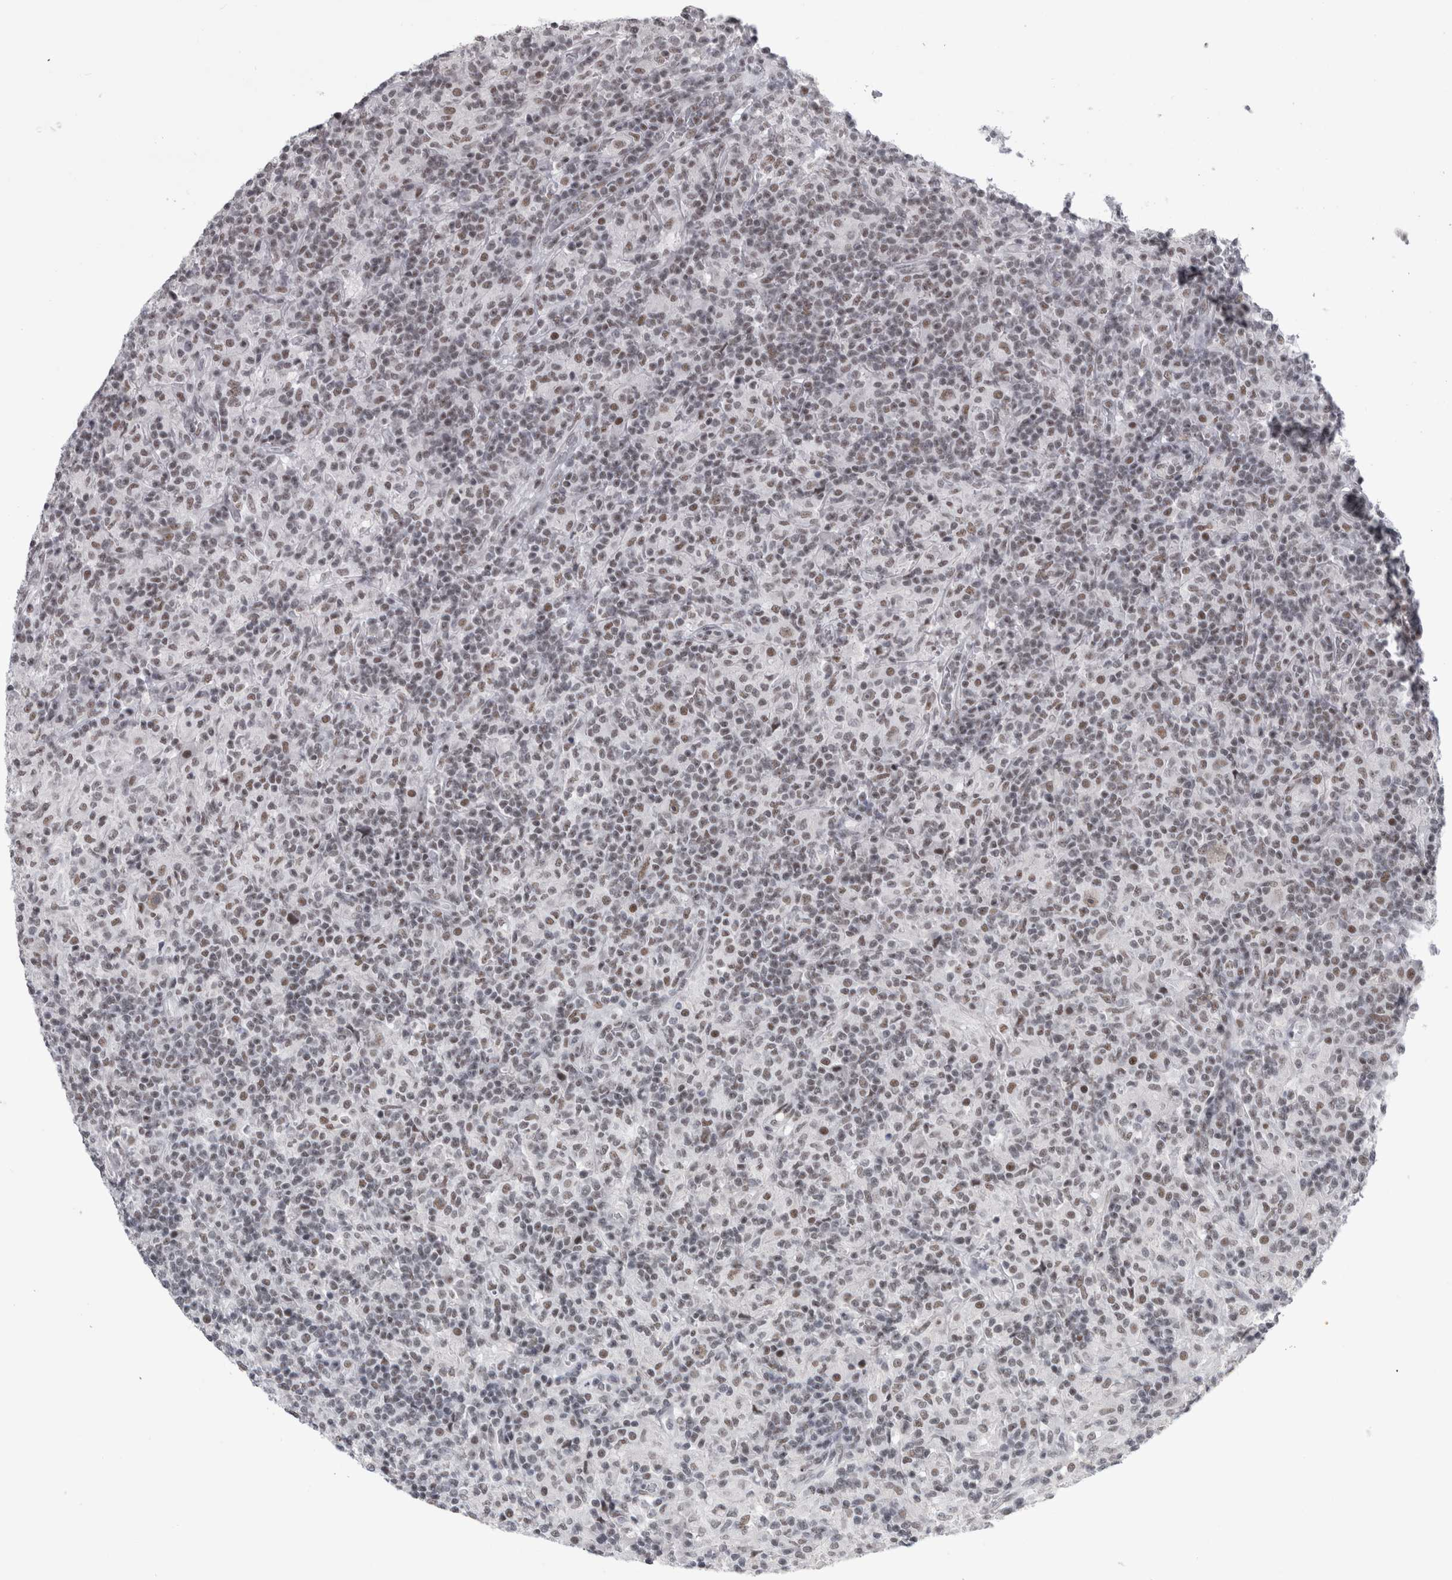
{"staining": {"intensity": "weak", "quantity": ">75%", "location": "nuclear"}, "tissue": "lymphoma", "cell_type": "Tumor cells", "image_type": "cancer", "snomed": [{"axis": "morphology", "description": "Hodgkin's disease, NOS"}, {"axis": "topography", "description": "Lymph node"}], "caption": "Human Hodgkin's disease stained with a brown dye shows weak nuclear positive positivity in about >75% of tumor cells.", "gene": "ARID4B", "patient": {"sex": "male", "age": 70}}